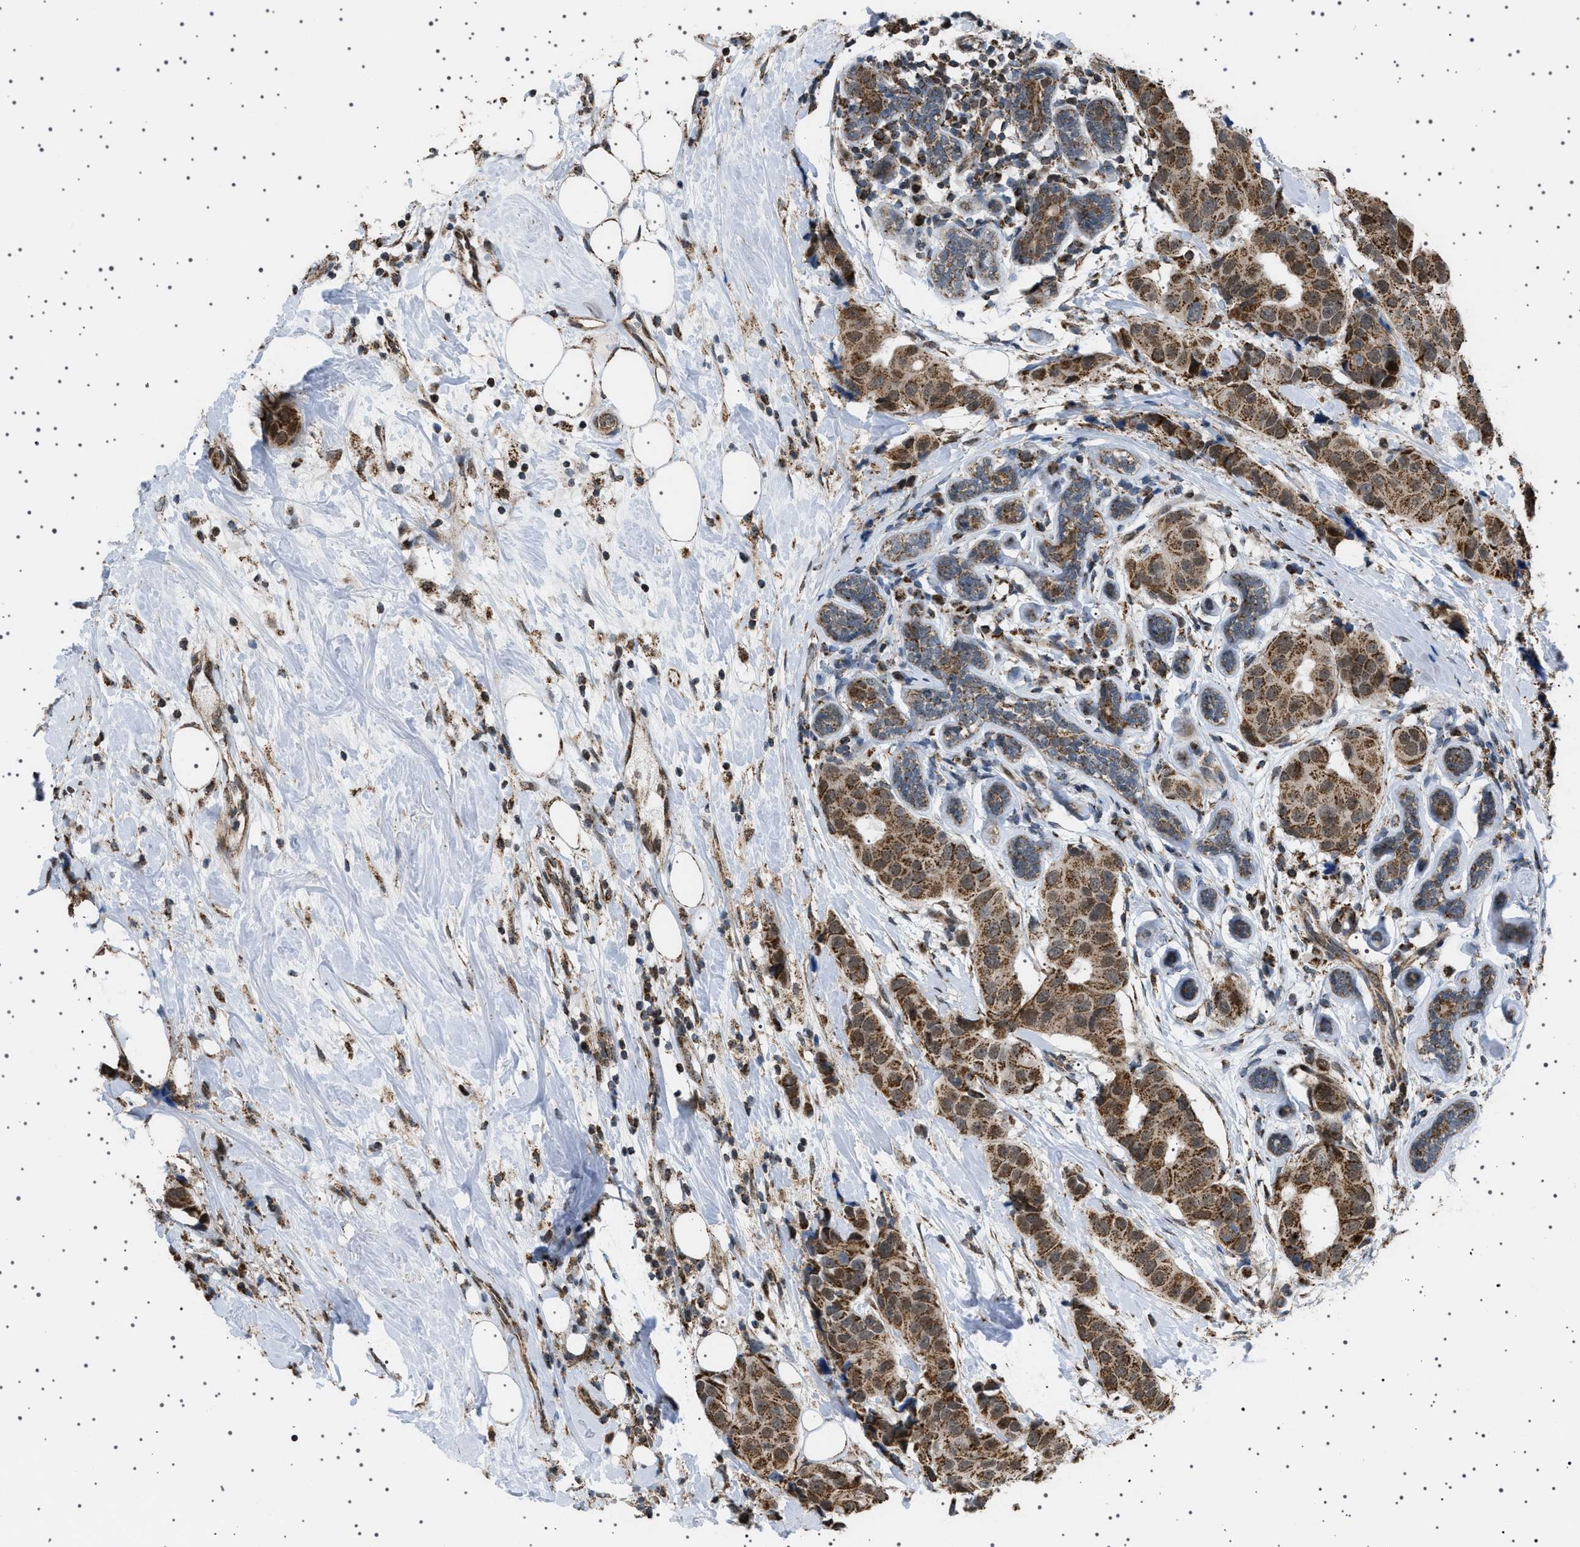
{"staining": {"intensity": "moderate", "quantity": ">75%", "location": "cytoplasmic/membranous,nuclear"}, "tissue": "breast cancer", "cell_type": "Tumor cells", "image_type": "cancer", "snomed": [{"axis": "morphology", "description": "Normal tissue, NOS"}, {"axis": "morphology", "description": "Duct carcinoma"}, {"axis": "topography", "description": "Breast"}], "caption": "An image showing moderate cytoplasmic/membranous and nuclear staining in approximately >75% of tumor cells in breast intraductal carcinoma, as visualized by brown immunohistochemical staining.", "gene": "MELK", "patient": {"sex": "female", "age": 39}}